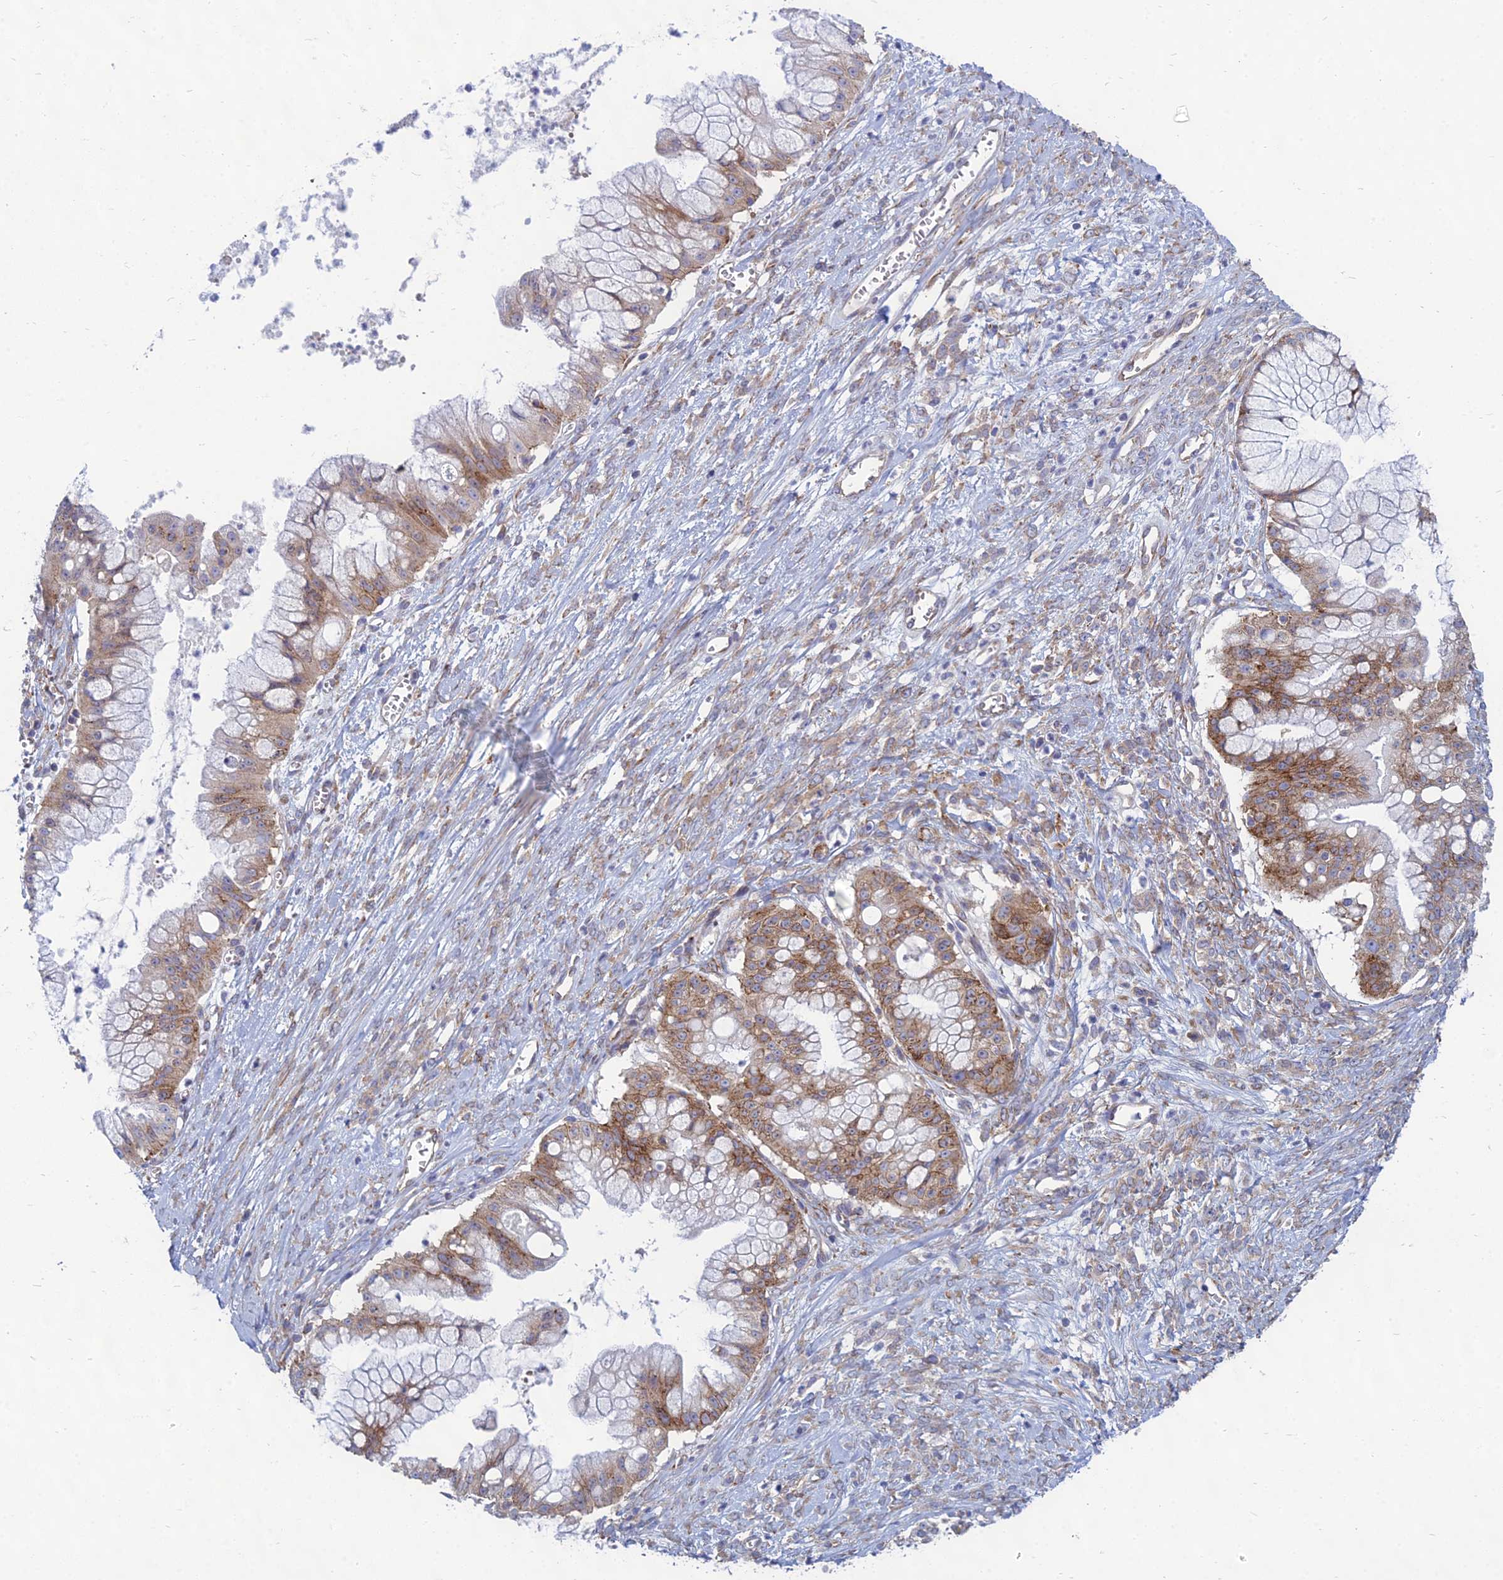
{"staining": {"intensity": "moderate", "quantity": ">75%", "location": "cytoplasmic/membranous"}, "tissue": "ovarian cancer", "cell_type": "Tumor cells", "image_type": "cancer", "snomed": [{"axis": "morphology", "description": "Cystadenocarcinoma, mucinous, NOS"}, {"axis": "topography", "description": "Ovary"}], "caption": "Ovarian cancer tissue reveals moderate cytoplasmic/membranous positivity in approximately >75% of tumor cells (Brightfield microscopy of DAB IHC at high magnification).", "gene": "TXLNA", "patient": {"sex": "female", "age": 70}}